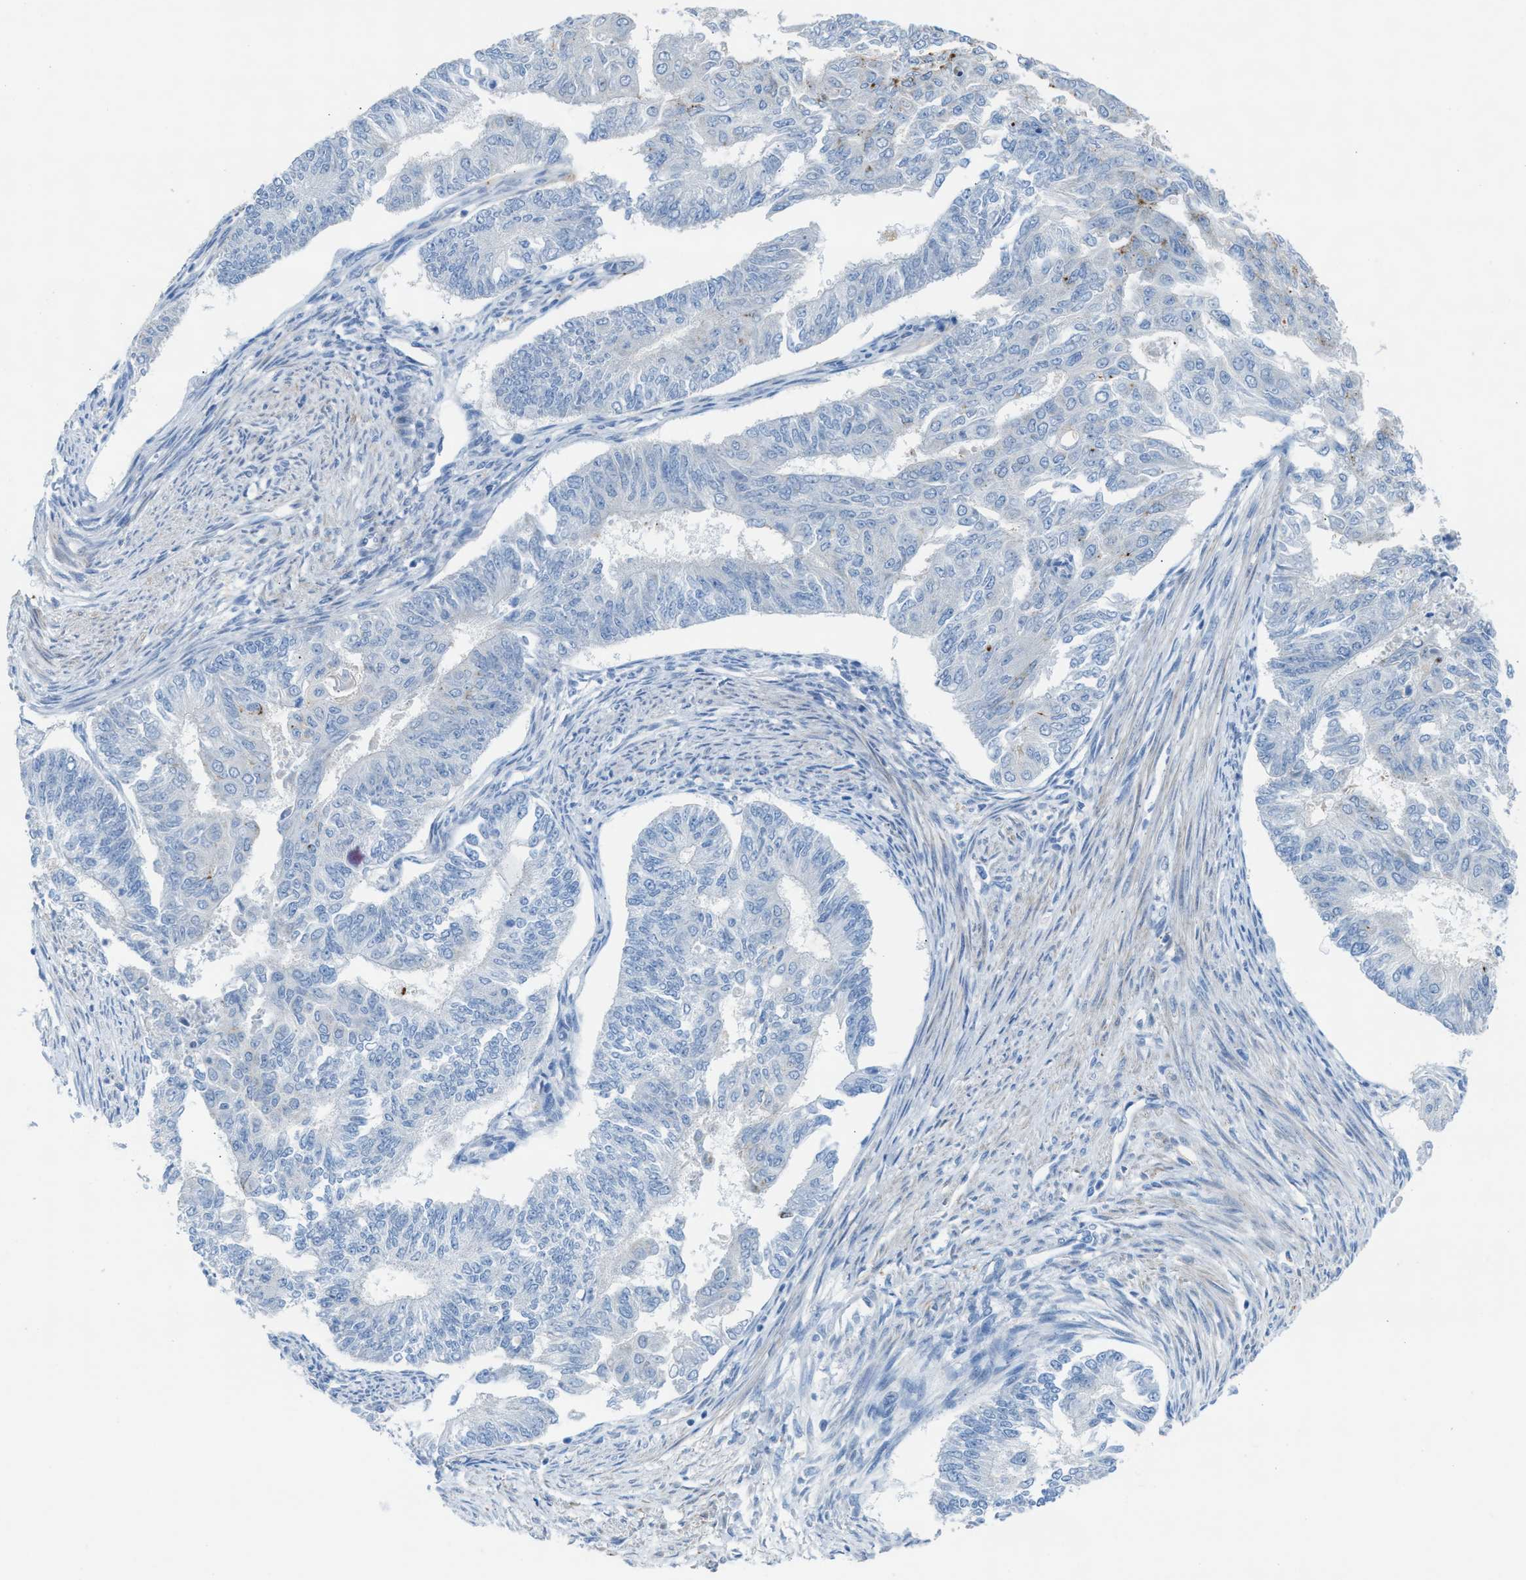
{"staining": {"intensity": "negative", "quantity": "none", "location": "none"}, "tissue": "endometrial cancer", "cell_type": "Tumor cells", "image_type": "cancer", "snomed": [{"axis": "morphology", "description": "Adenocarcinoma, NOS"}, {"axis": "topography", "description": "Endometrium"}], "caption": "IHC of endometrial cancer (adenocarcinoma) displays no positivity in tumor cells.", "gene": "ASPA", "patient": {"sex": "female", "age": 32}}